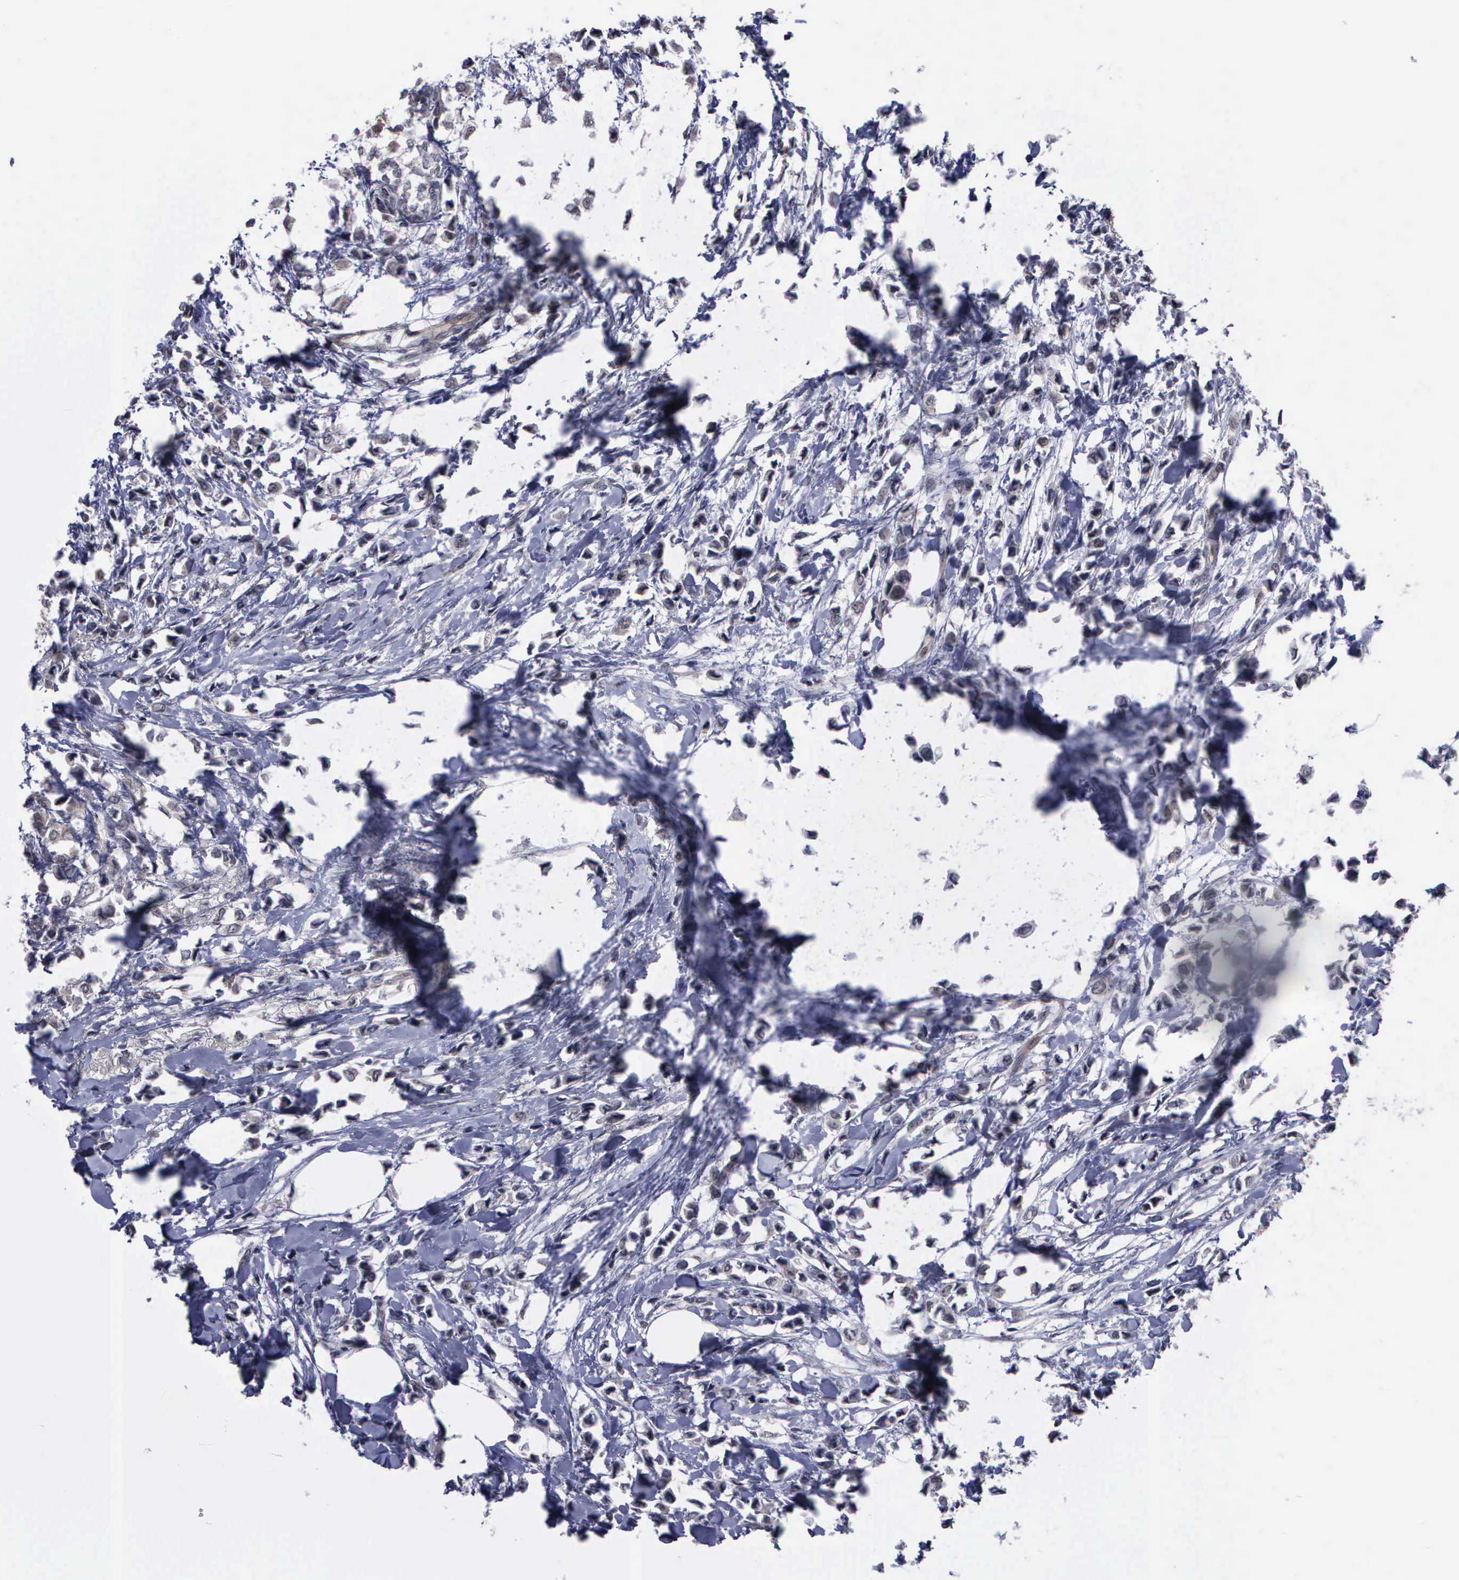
{"staining": {"intensity": "weak", "quantity": ">75%", "location": "cytoplasmic/membranous"}, "tissue": "breast cancer", "cell_type": "Tumor cells", "image_type": "cancer", "snomed": [{"axis": "morphology", "description": "Lobular carcinoma"}, {"axis": "topography", "description": "Breast"}], "caption": "The photomicrograph shows staining of lobular carcinoma (breast), revealing weak cytoplasmic/membranous protein positivity (brown color) within tumor cells. (DAB (3,3'-diaminobenzidine) = brown stain, brightfield microscopy at high magnification).", "gene": "MAP3K9", "patient": {"sex": "female", "age": 51}}